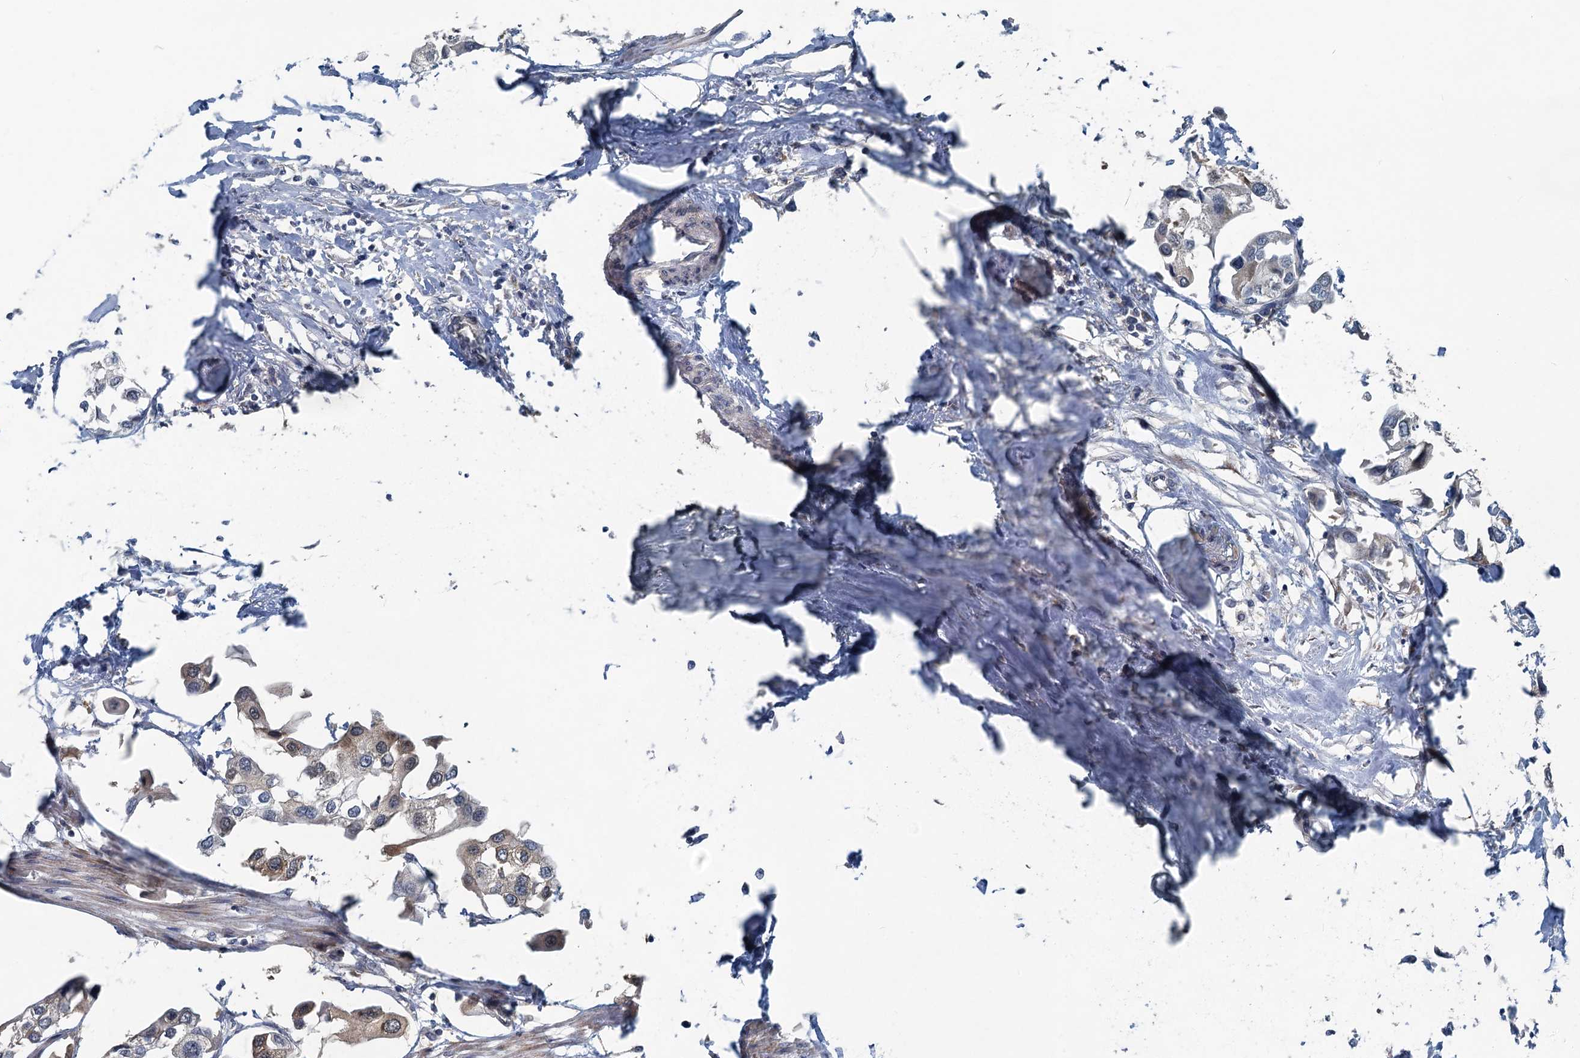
{"staining": {"intensity": "weak", "quantity": "<25%", "location": "cytoplasmic/membranous"}, "tissue": "urothelial cancer", "cell_type": "Tumor cells", "image_type": "cancer", "snomed": [{"axis": "morphology", "description": "Urothelial carcinoma, High grade"}, {"axis": "topography", "description": "Urinary bladder"}], "caption": "Tumor cells are negative for protein expression in human urothelial cancer.", "gene": "GCLM", "patient": {"sex": "male", "age": 64}}